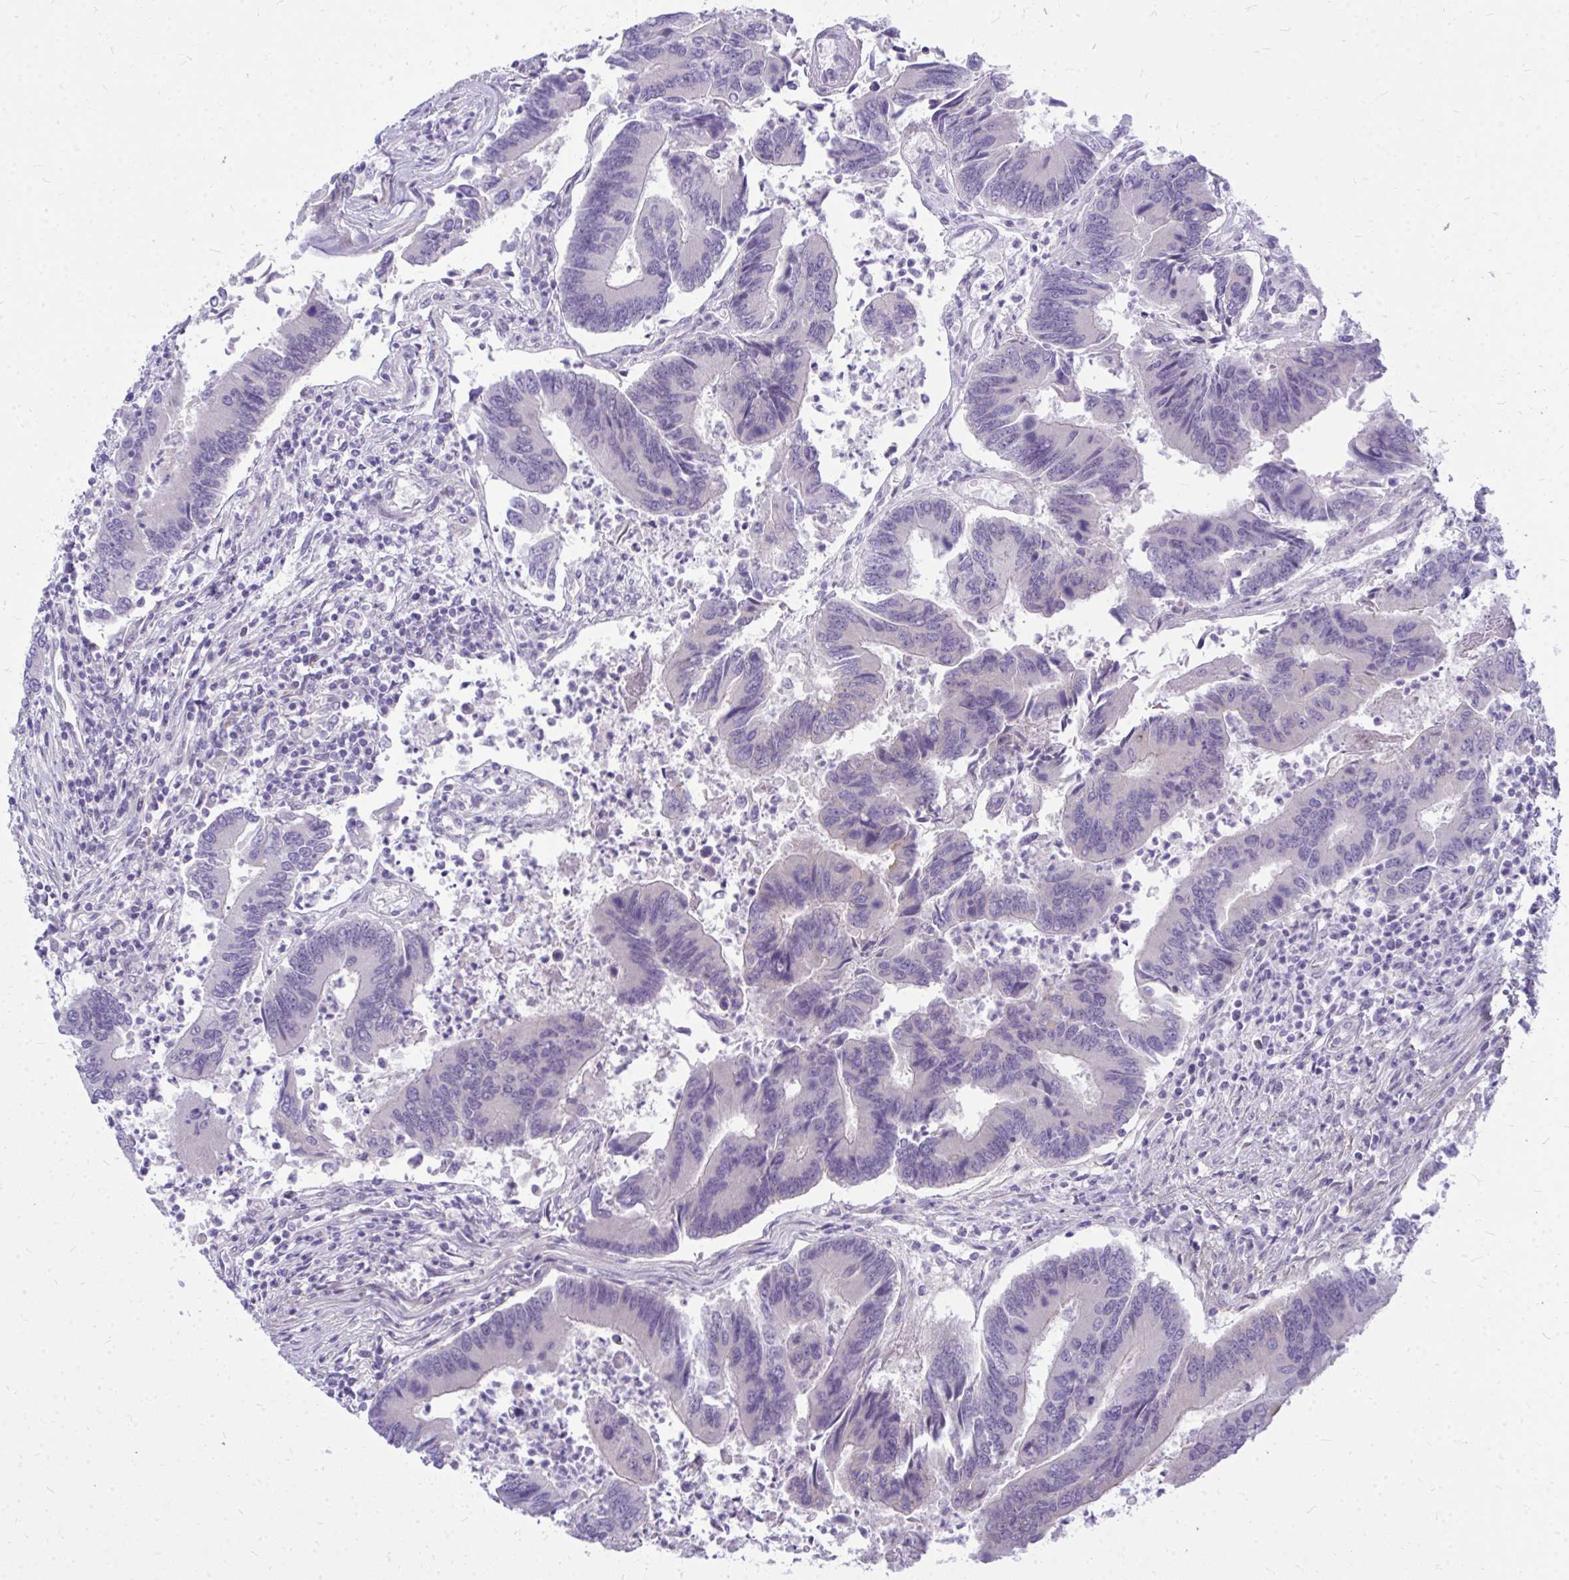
{"staining": {"intensity": "negative", "quantity": "none", "location": "none"}, "tissue": "colorectal cancer", "cell_type": "Tumor cells", "image_type": "cancer", "snomed": [{"axis": "morphology", "description": "Adenocarcinoma, NOS"}, {"axis": "topography", "description": "Colon"}], "caption": "This is an IHC image of colorectal cancer (adenocarcinoma). There is no expression in tumor cells.", "gene": "ZSCAN25", "patient": {"sex": "female", "age": 67}}